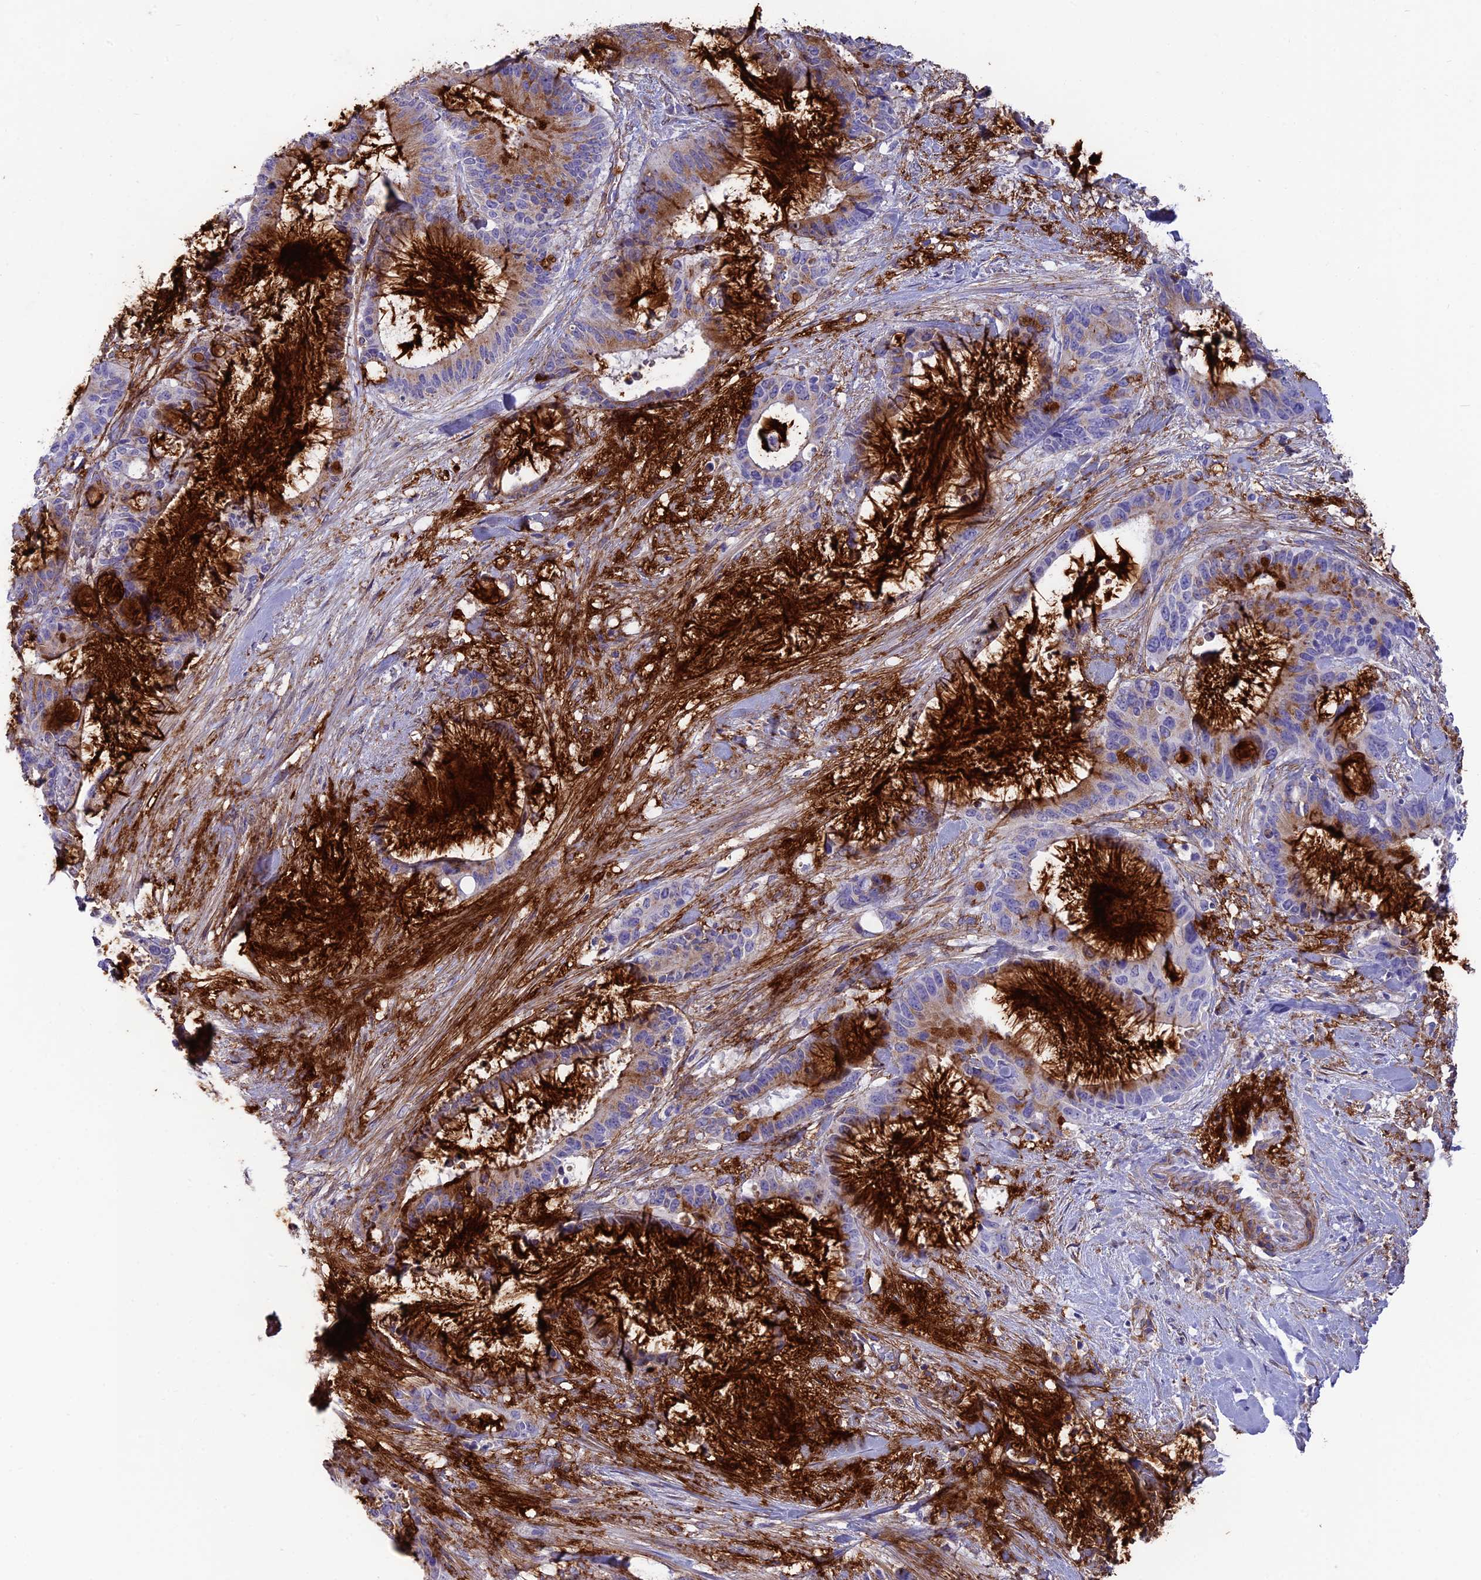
{"staining": {"intensity": "strong", "quantity": "<25%", "location": "cytoplasmic/membranous"}, "tissue": "liver cancer", "cell_type": "Tumor cells", "image_type": "cancer", "snomed": [{"axis": "morphology", "description": "Normal tissue, NOS"}, {"axis": "morphology", "description": "Cholangiocarcinoma"}, {"axis": "topography", "description": "Liver"}, {"axis": "topography", "description": "Peripheral nerve tissue"}], "caption": "This image shows liver cholangiocarcinoma stained with immunohistochemistry (IHC) to label a protein in brown. The cytoplasmic/membranous of tumor cells show strong positivity for the protein. Nuclei are counter-stained blue.", "gene": "TNS1", "patient": {"sex": "female", "age": 73}}